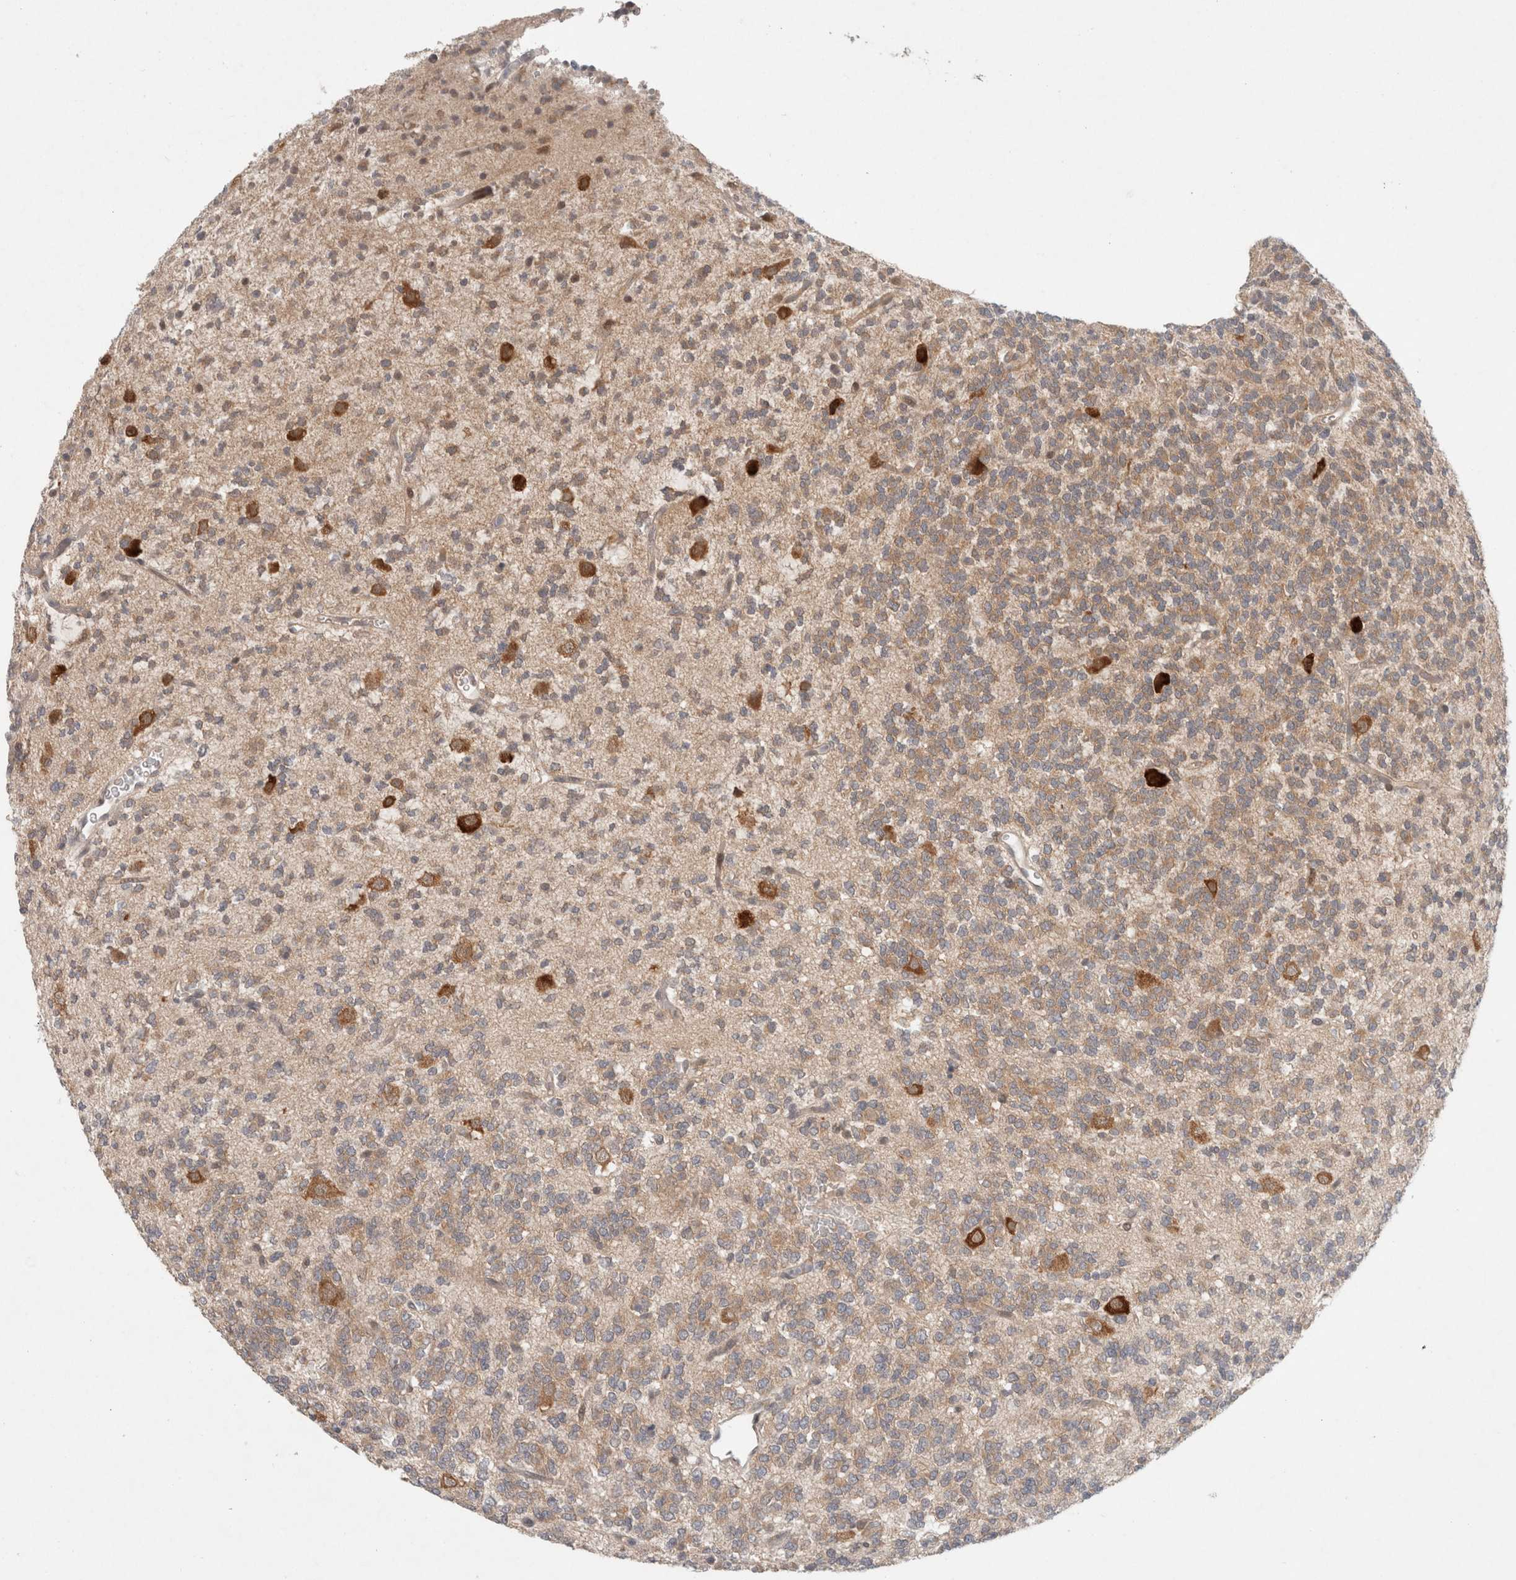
{"staining": {"intensity": "moderate", "quantity": "25%-75%", "location": "cytoplasmic/membranous"}, "tissue": "glioma", "cell_type": "Tumor cells", "image_type": "cancer", "snomed": [{"axis": "morphology", "description": "Glioma, malignant, Low grade"}, {"axis": "topography", "description": "Brain"}], "caption": "DAB immunohistochemical staining of human glioma displays moderate cytoplasmic/membranous protein expression in approximately 25%-75% of tumor cells. (brown staining indicates protein expression, while blue staining denotes nuclei).", "gene": "RASAL2", "patient": {"sex": "male", "age": 38}}